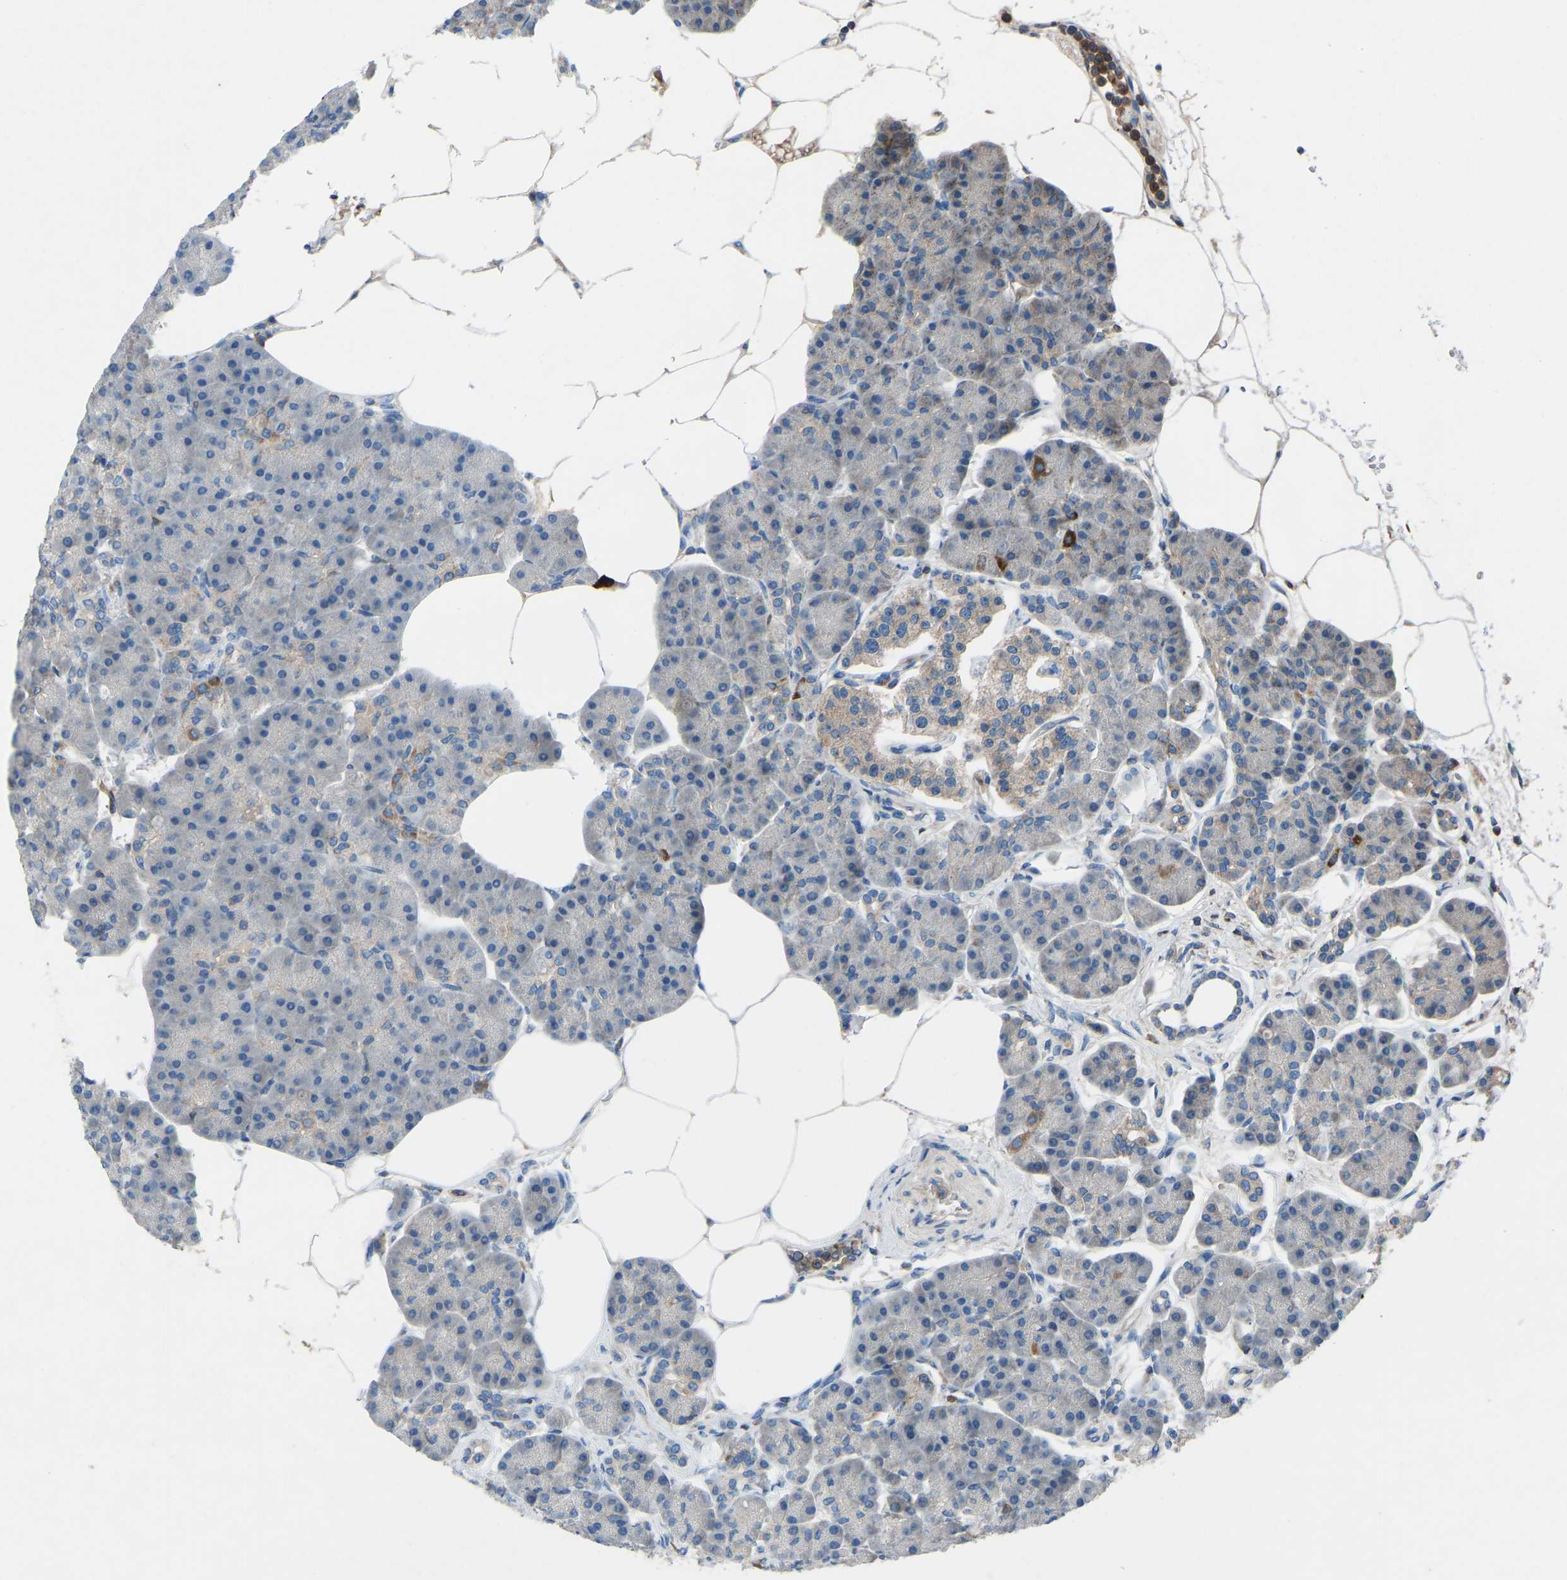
{"staining": {"intensity": "strong", "quantity": "<25%", "location": "cytoplasmic/membranous"}, "tissue": "pancreas", "cell_type": "Exocrine glandular cells", "image_type": "normal", "snomed": [{"axis": "morphology", "description": "Normal tissue, NOS"}, {"axis": "topography", "description": "Pancreas"}], "caption": "A medium amount of strong cytoplasmic/membranous expression is identified in approximately <25% of exocrine glandular cells in benign pancreas. Using DAB (3,3'-diaminobenzidine) (brown) and hematoxylin (blue) stains, captured at high magnification using brightfield microscopy.", "gene": "GRK6", "patient": {"sex": "female", "age": 70}}